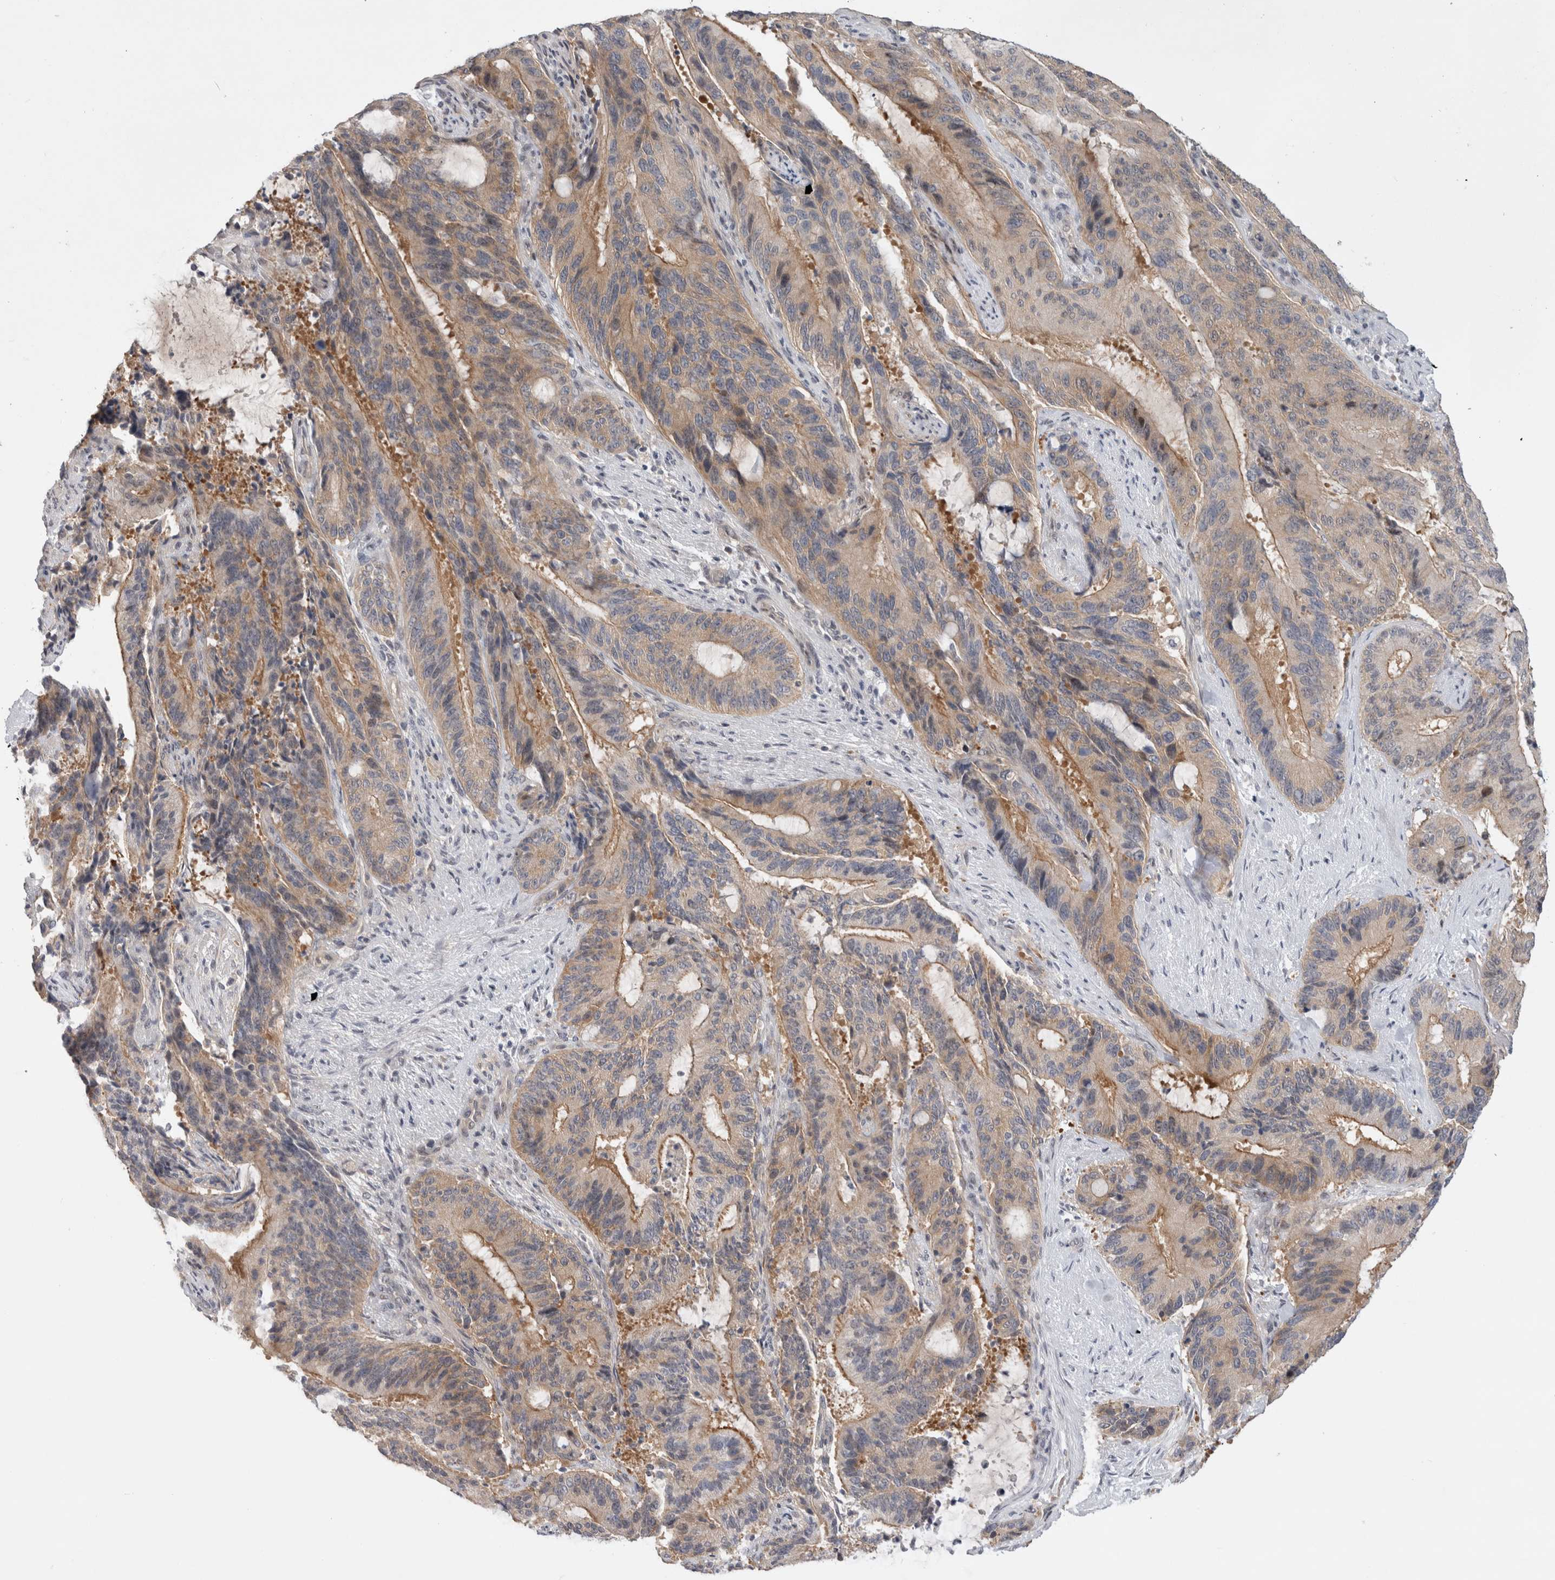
{"staining": {"intensity": "moderate", "quantity": "<25%", "location": "cytoplasmic/membranous"}, "tissue": "liver cancer", "cell_type": "Tumor cells", "image_type": "cancer", "snomed": [{"axis": "morphology", "description": "Normal tissue, NOS"}, {"axis": "morphology", "description": "Cholangiocarcinoma"}, {"axis": "topography", "description": "Liver"}, {"axis": "topography", "description": "Peripheral nerve tissue"}], "caption": "Brown immunohistochemical staining in human cholangiocarcinoma (liver) exhibits moderate cytoplasmic/membranous expression in approximately <25% of tumor cells.", "gene": "CERS3", "patient": {"sex": "female", "age": 73}}